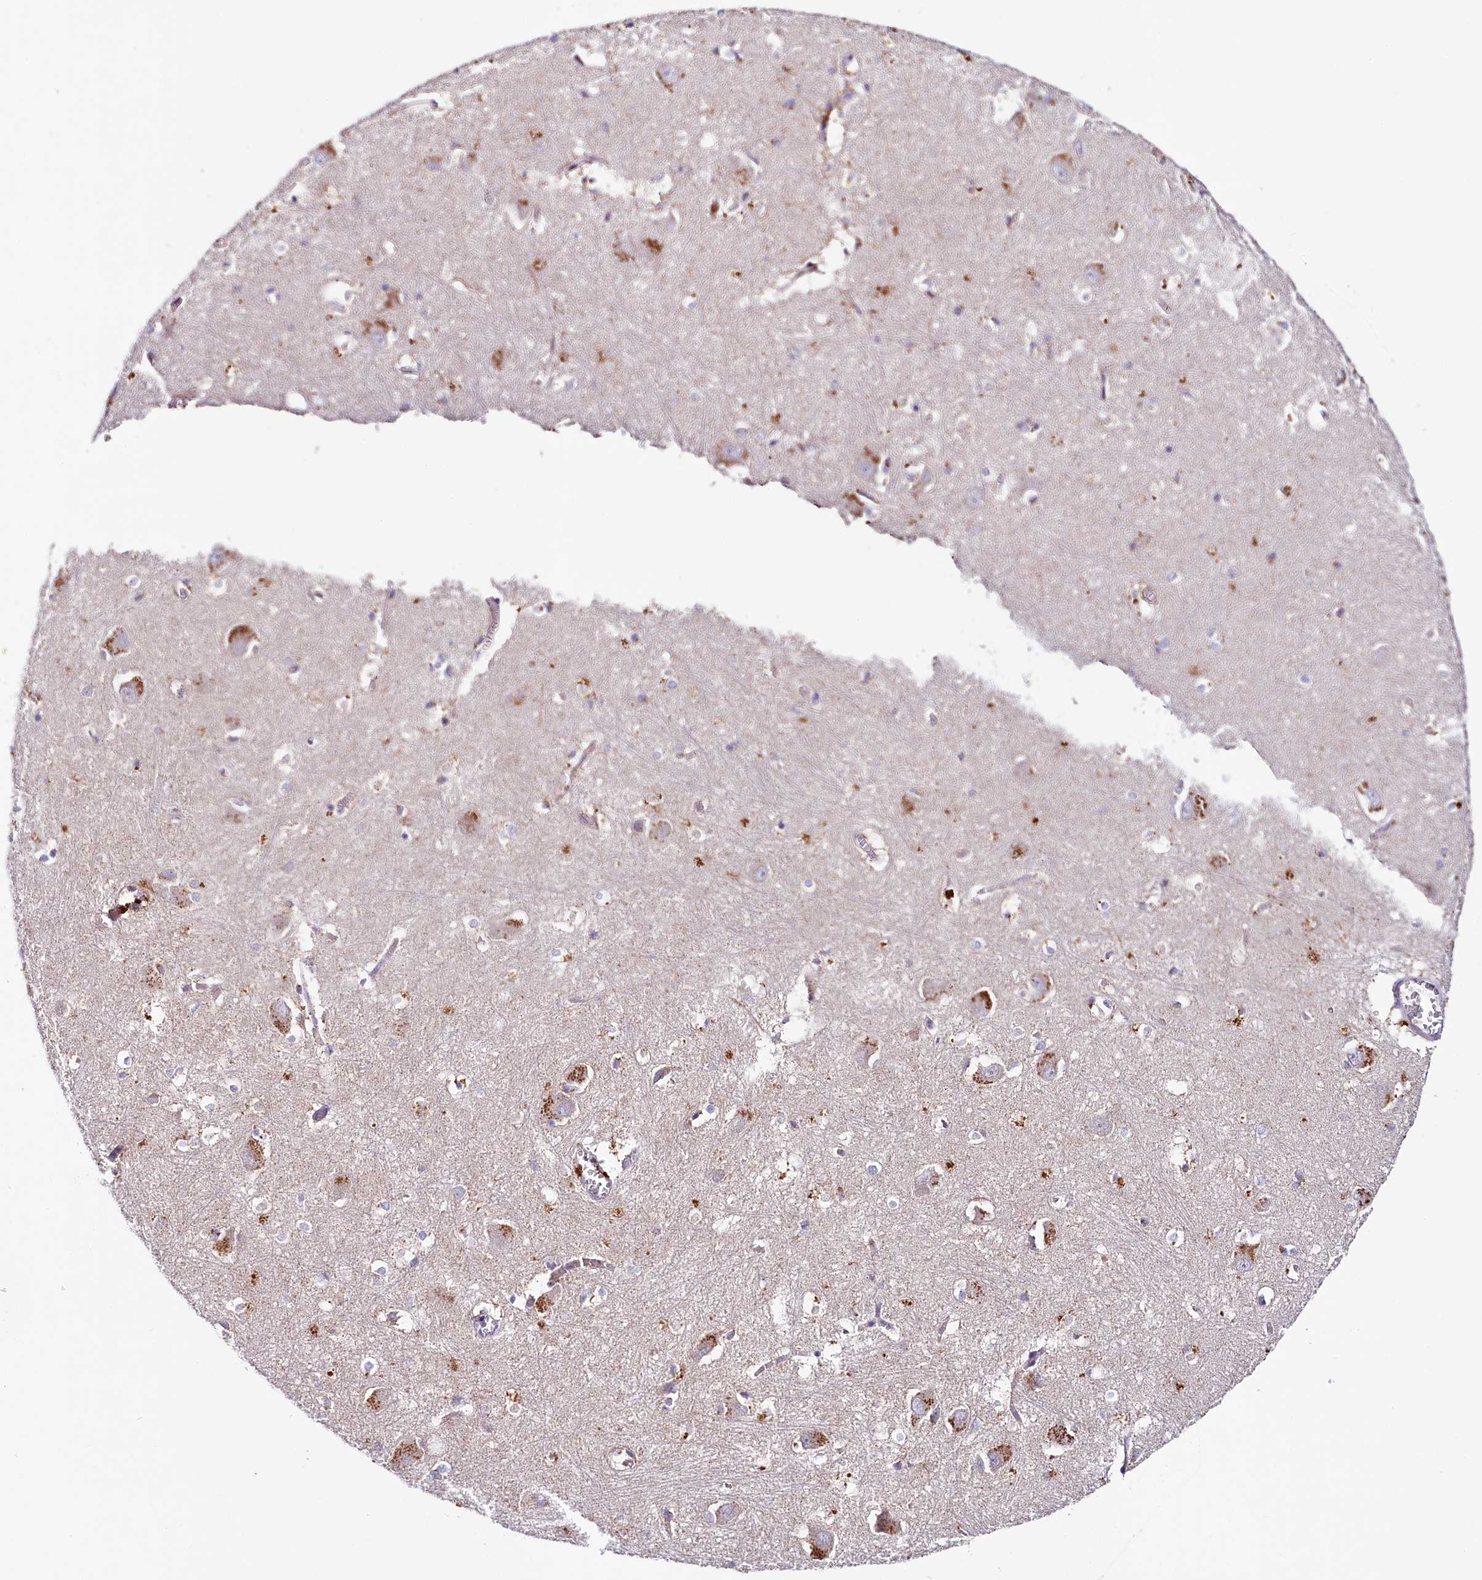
{"staining": {"intensity": "moderate", "quantity": "<25%", "location": "cytoplasmic/membranous"}, "tissue": "caudate", "cell_type": "Glial cells", "image_type": "normal", "snomed": [{"axis": "morphology", "description": "Normal tissue, NOS"}, {"axis": "topography", "description": "Lateral ventricle wall"}], "caption": "Protein expression analysis of benign caudate demonstrates moderate cytoplasmic/membranous expression in approximately <25% of glial cells.", "gene": "SACM1L", "patient": {"sex": "male", "age": 37}}